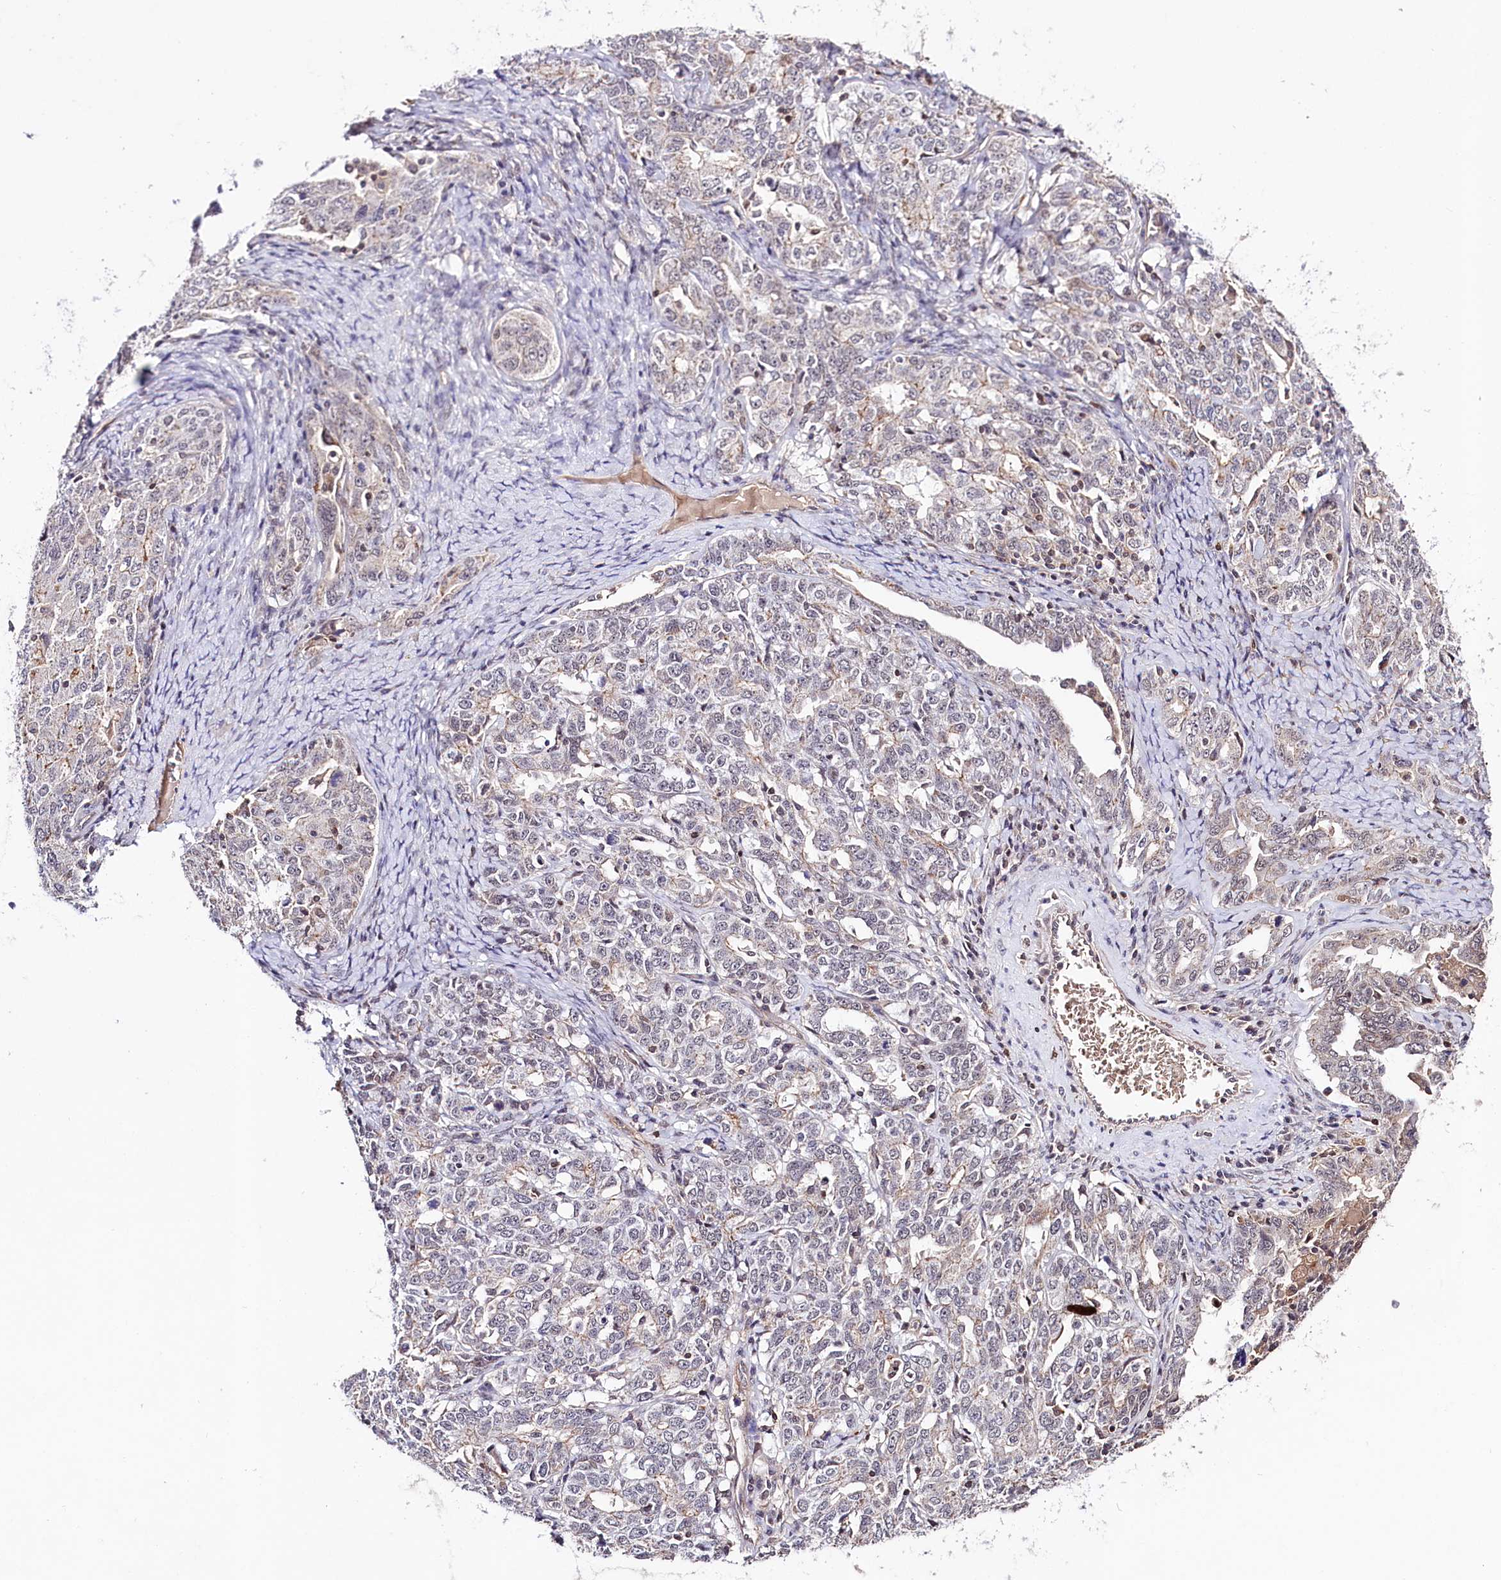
{"staining": {"intensity": "weak", "quantity": "<25%", "location": "cytoplasmic/membranous"}, "tissue": "ovarian cancer", "cell_type": "Tumor cells", "image_type": "cancer", "snomed": [{"axis": "morphology", "description": "Carcinoma, endometroid"}, {"axis": "topography", "description": "Ovary"}], "caption": "Ovarian endometroid carcinoma was stained to show a protein in brown. There is no significant positivity in tumor cells.", "gene": "TAFAZZIN", "patient": {"sex": "female", "age": 62}}